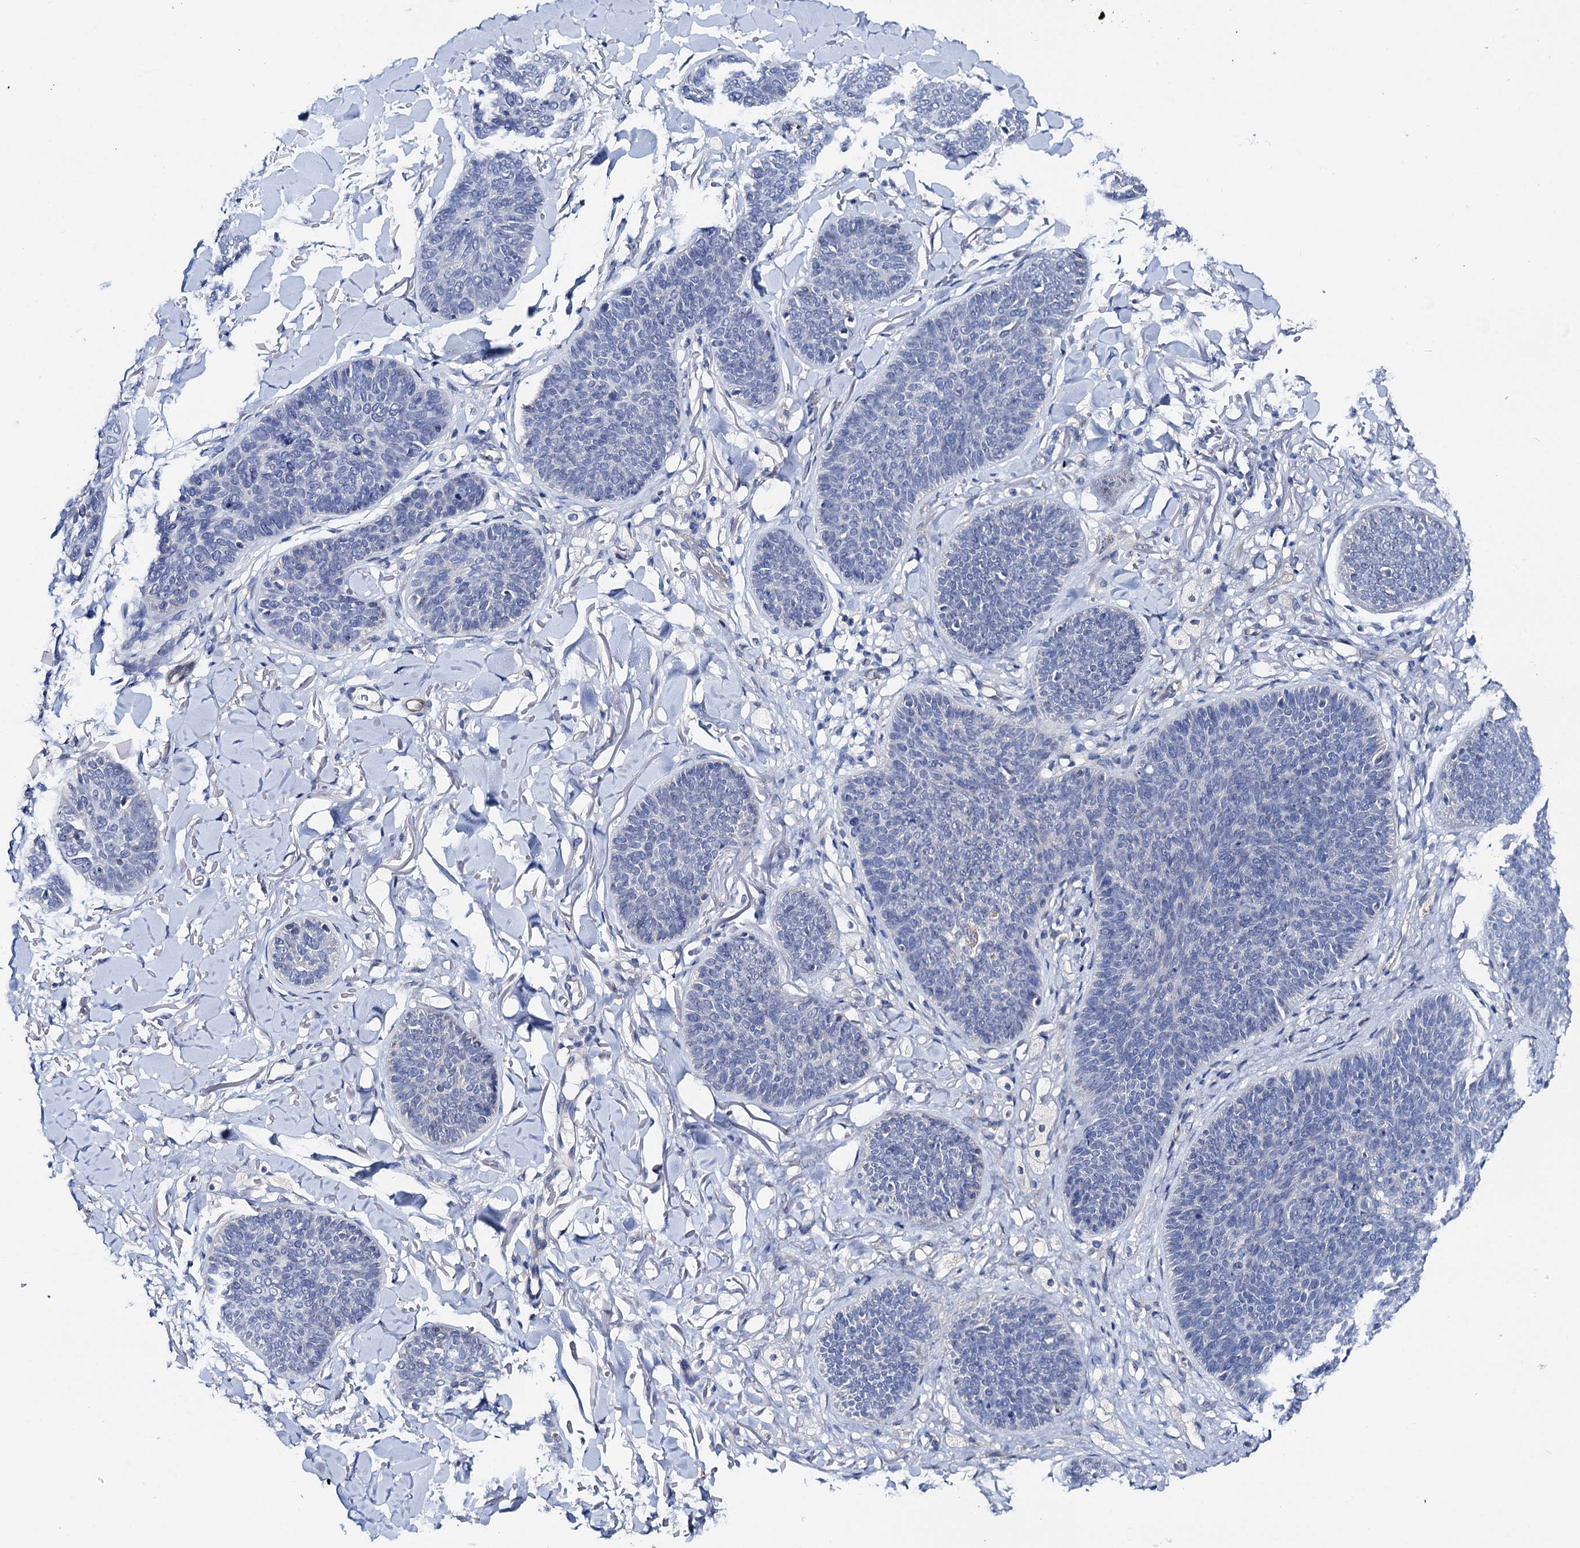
{"staining": {"intensity": "negative", "quantity": "none", "location": "none"}, "tissue": "skin cancer", "cell_type": "Tumor cells", "image_type": "cancer", "snomed": [{"axis": "morphology", "description": "Basal cell carcinoma"}, {"axis": "topography", "description": "Skin"}], "caption": "A histopathology image of human skin cancer is negative for staining in tumor cells. Nuclei are stained in blue.", "gene": "SHROOM1", "patient": {"sex": "male", "age": 85}}